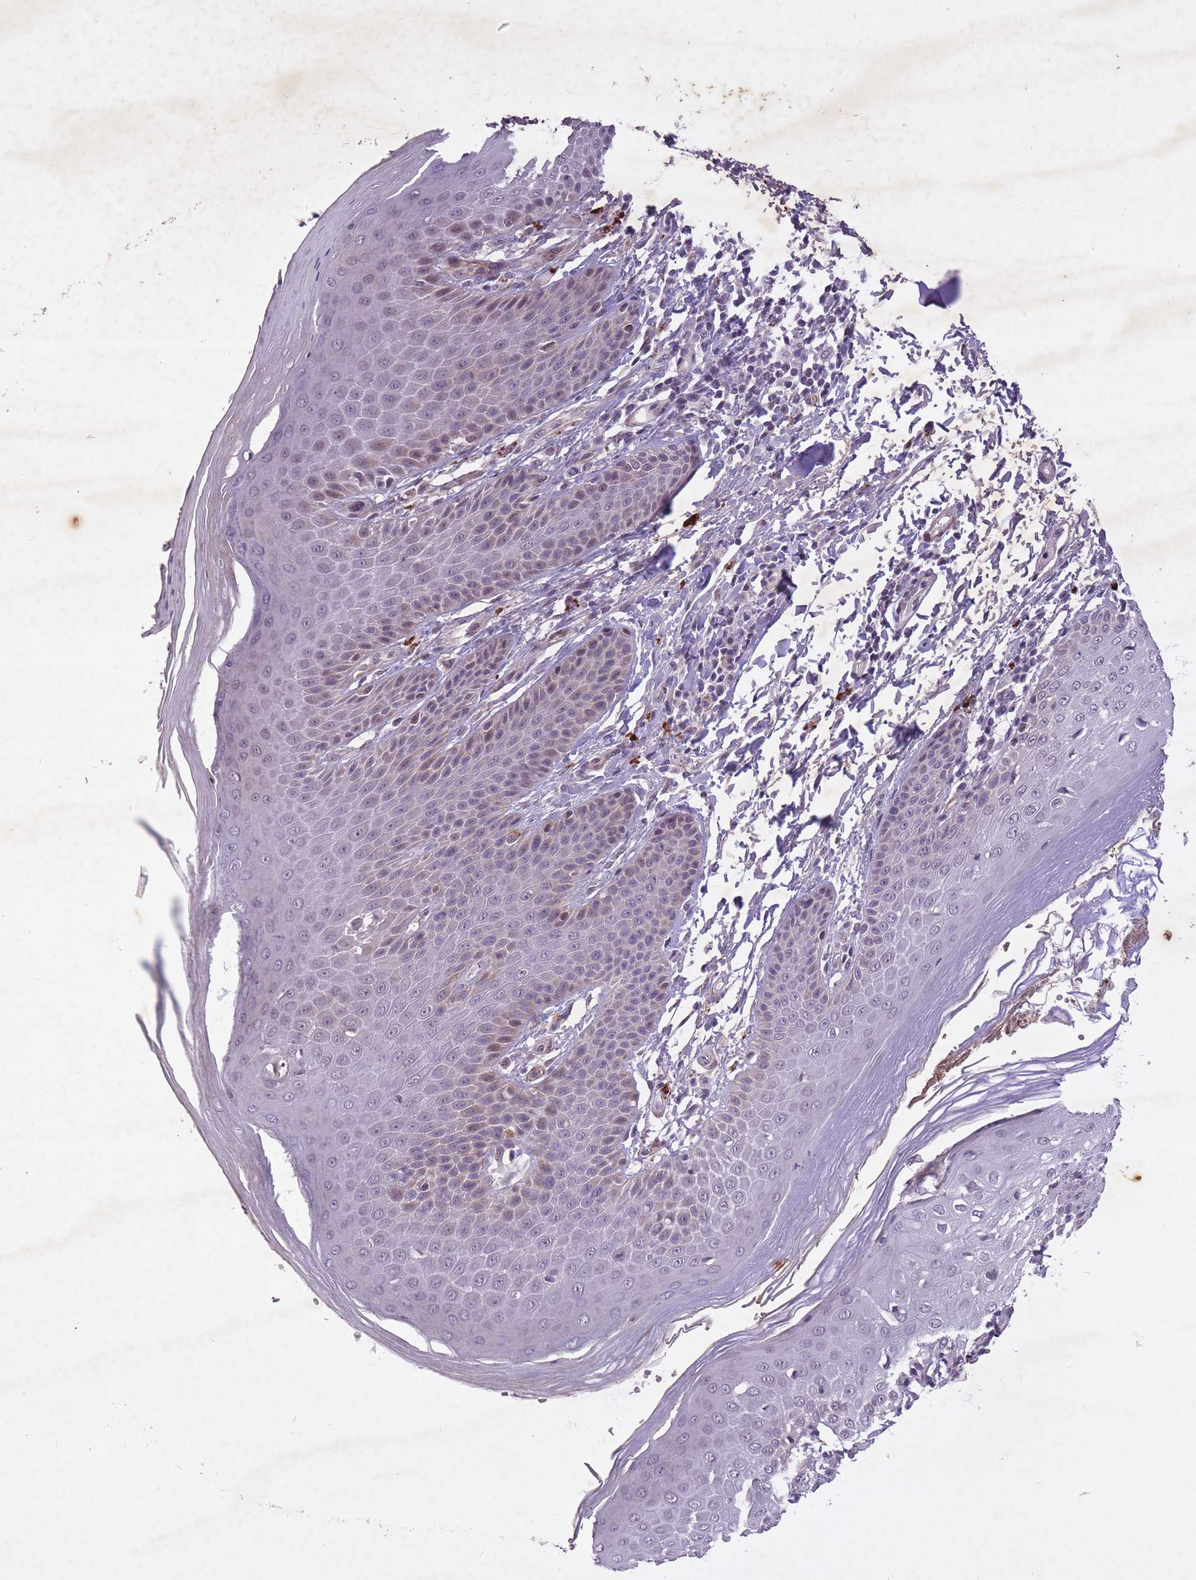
{"staining": {"intensity": "moderate", "quantity": "<25%", "location": "cytoplasmic/membranous,nuclear"}, "tissue": "skin", "cell_type": "Epidermal cells", "image_type": "normal", "snomed": [{"axis": "morphology", "description": "Normal tissue, NOS"}, {"axis": "topography", "description": "Peripheral nerve tissue"}], "caption": "Skin stained with DAB IHC shows low levels of moderate cytoplasmic/membranous,nuclear expression in approximately <25% of epidermal cells.", "gene": "CBX6", "patient": {"sex": "male", "age": 51}}